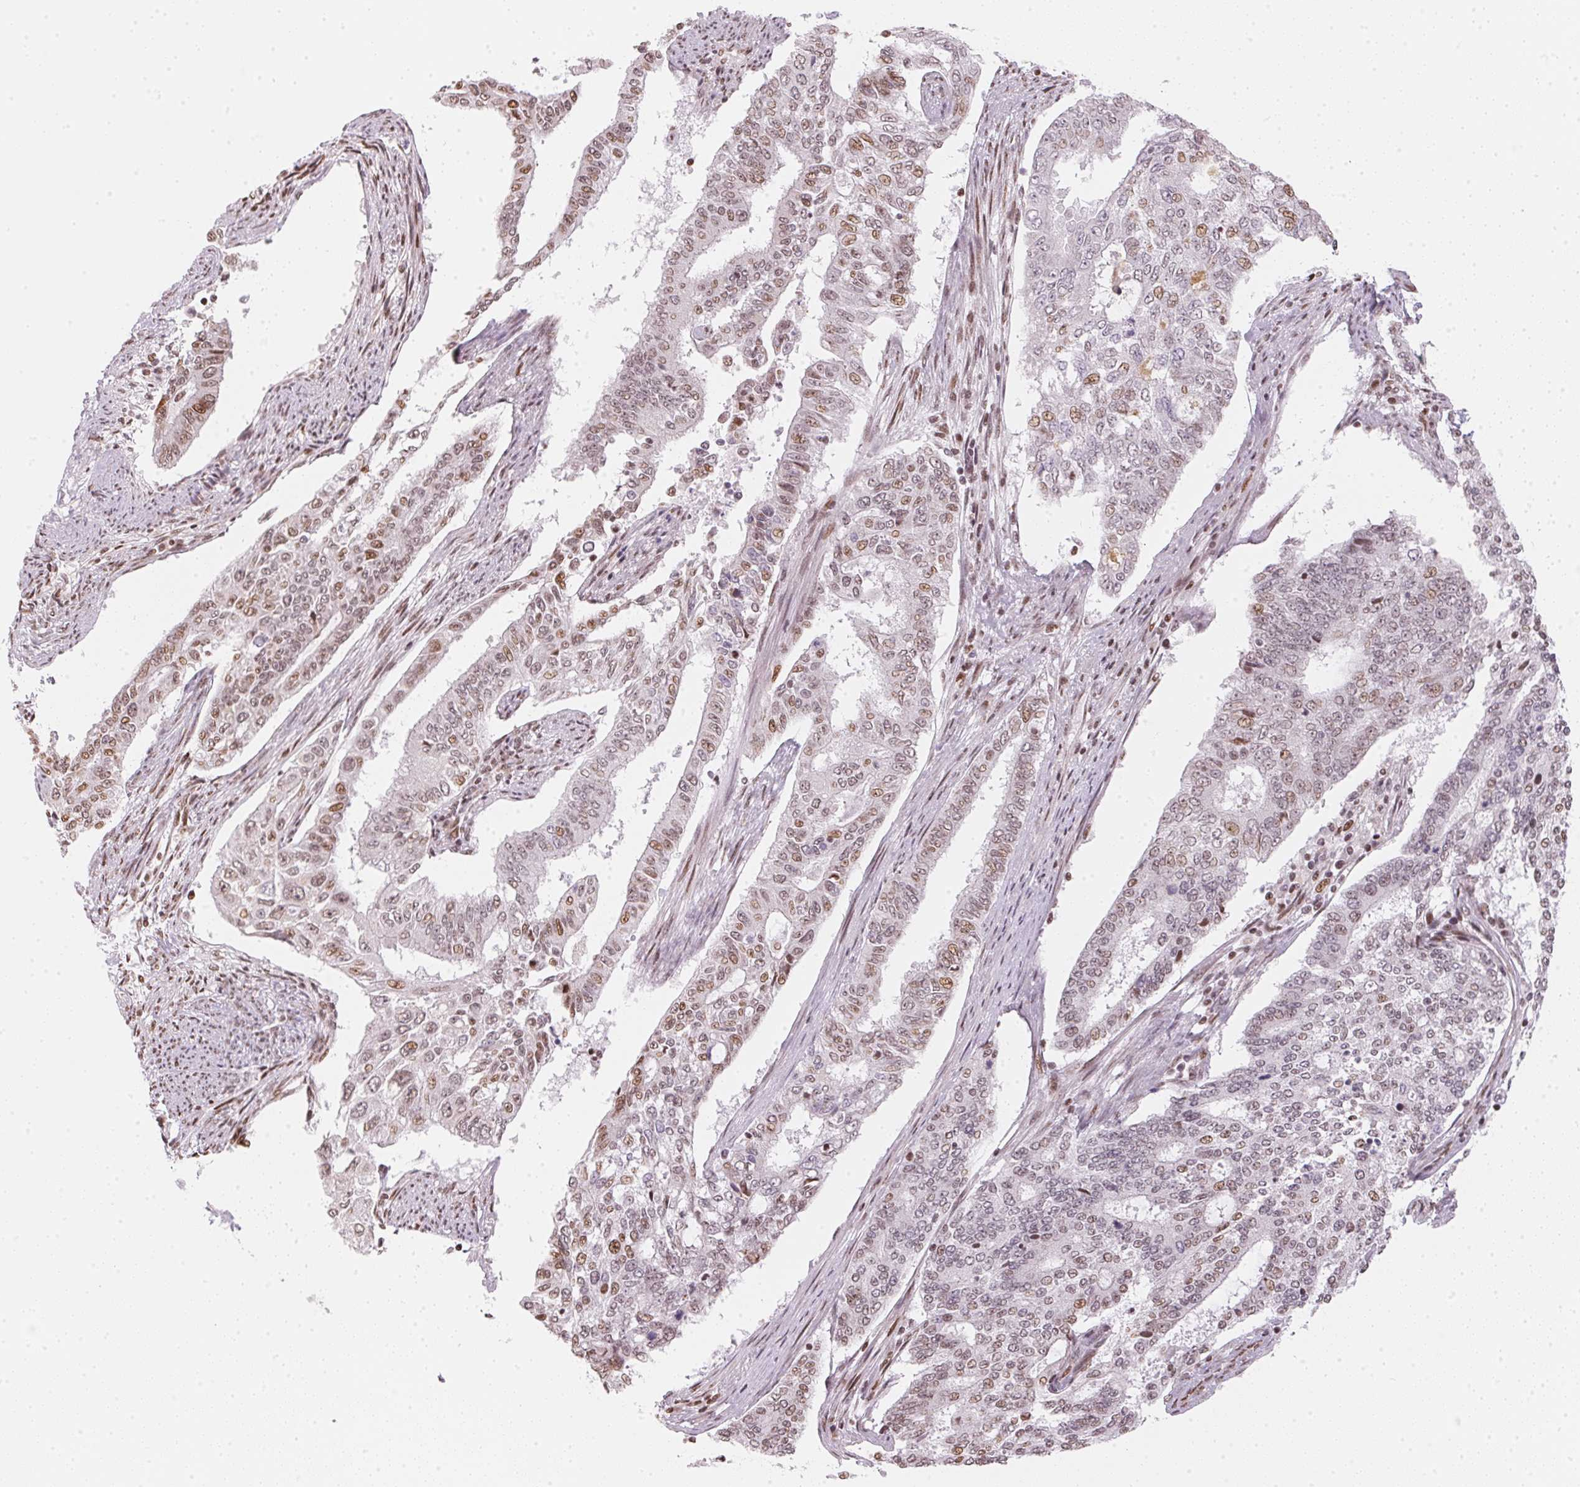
{"staining": {"intensity": "weak", "quantity": "25%-75%", "location": "nuclear"}, "tissue": "endometrial cancer", "cell_type": "Tumor cells", "image_type": "cancer", "snomed": [{"axis": "morphology", "description": "Adenocarcinoma, NOS"}, {"axis": "topography", "description": "Uterus"}], "caption": "High-power microscopy captured an immunohistochemistry (IHC) photomicrograph of endometrial adenocarcinoma, revealing weak nuclear staining in about 25%-75% of tumor cells. (DAB (3,3'-diaminobenzidine) IHC with brightfield microscopy, high magnification).", "gene": "KAT6A", "patient": {"sex": "female", "age": 59}}